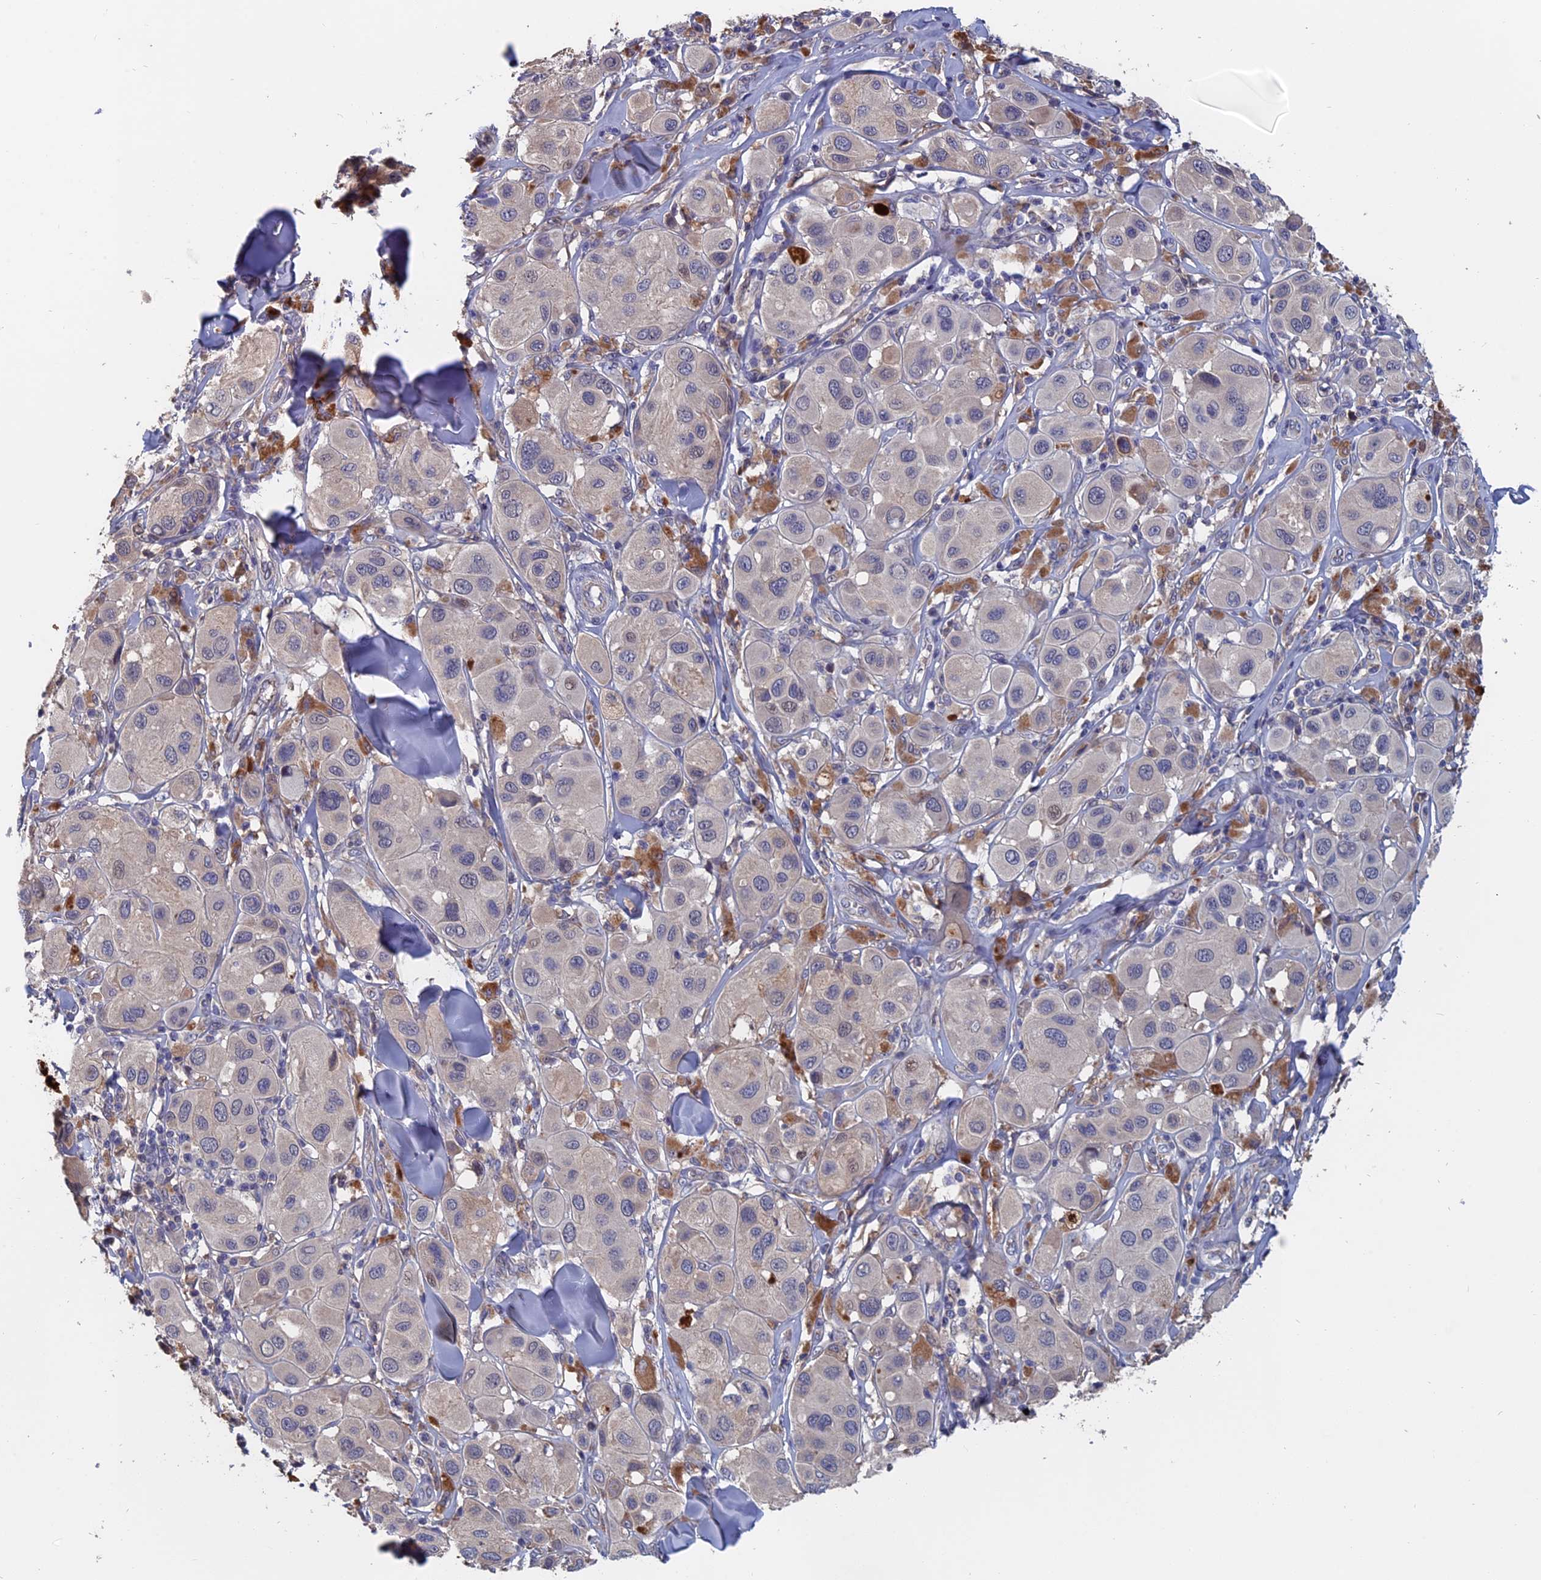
{"staining": {"intensity": "negative", "quantity": "none", "location": "none"}, "tissue": "melanoma", "cell_type": "Tumor cells", "image_type": "cancer", "snomed": [{"axis": "morphology", "description": "Malignant melanoma, Metastatic site"}, {"axis": "topography", "description": "Skin"}], "caption": "IHC photomicrograph of human malignant melanoma (metastatic site) stained for a protein (brown), which demonstrates no staining in tumor cells.", "gene": "SLC33A1", "patient": {"sex": "male", "age": 41}}